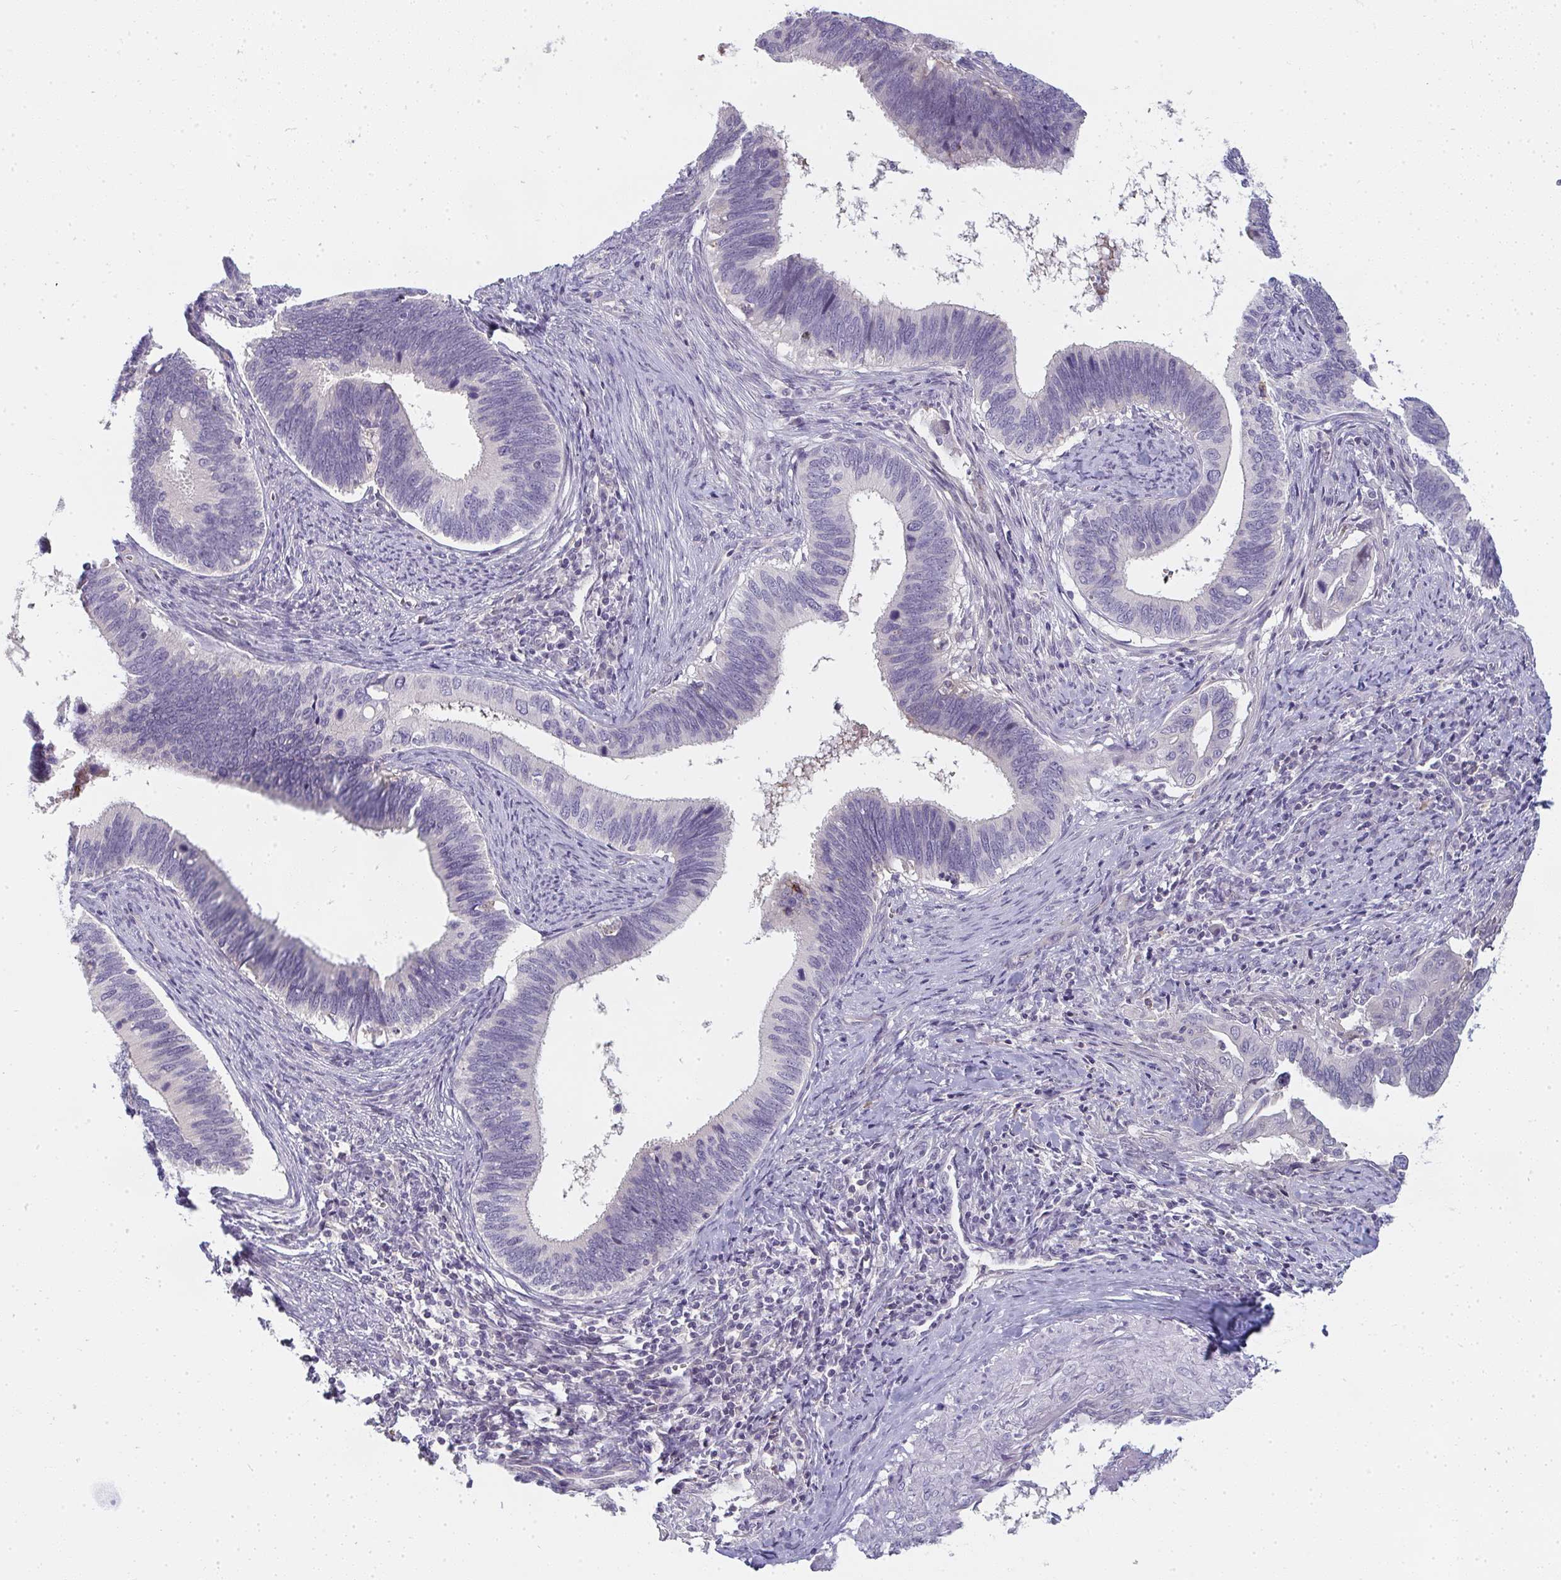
{"staining": {"intensity": "negative", "quantity": "none", "location": "none"}, "tissue": "cervical cancer", "cell_type": "Tumor cells", "image_type": "cancer", "snomed": [{"axis": "morphology", "description": "Adenocarcinoma, NOS"}, {"axis": "topography", "description": "Cervix"}], "caption": "Human cervical cancer (adenocarcinoma) stained for a protein using immunohistochemistry (IHC) shows no positivity in tumor cells.", "gene": "SHB", "patient": {"sex": "female", "age": 42}}